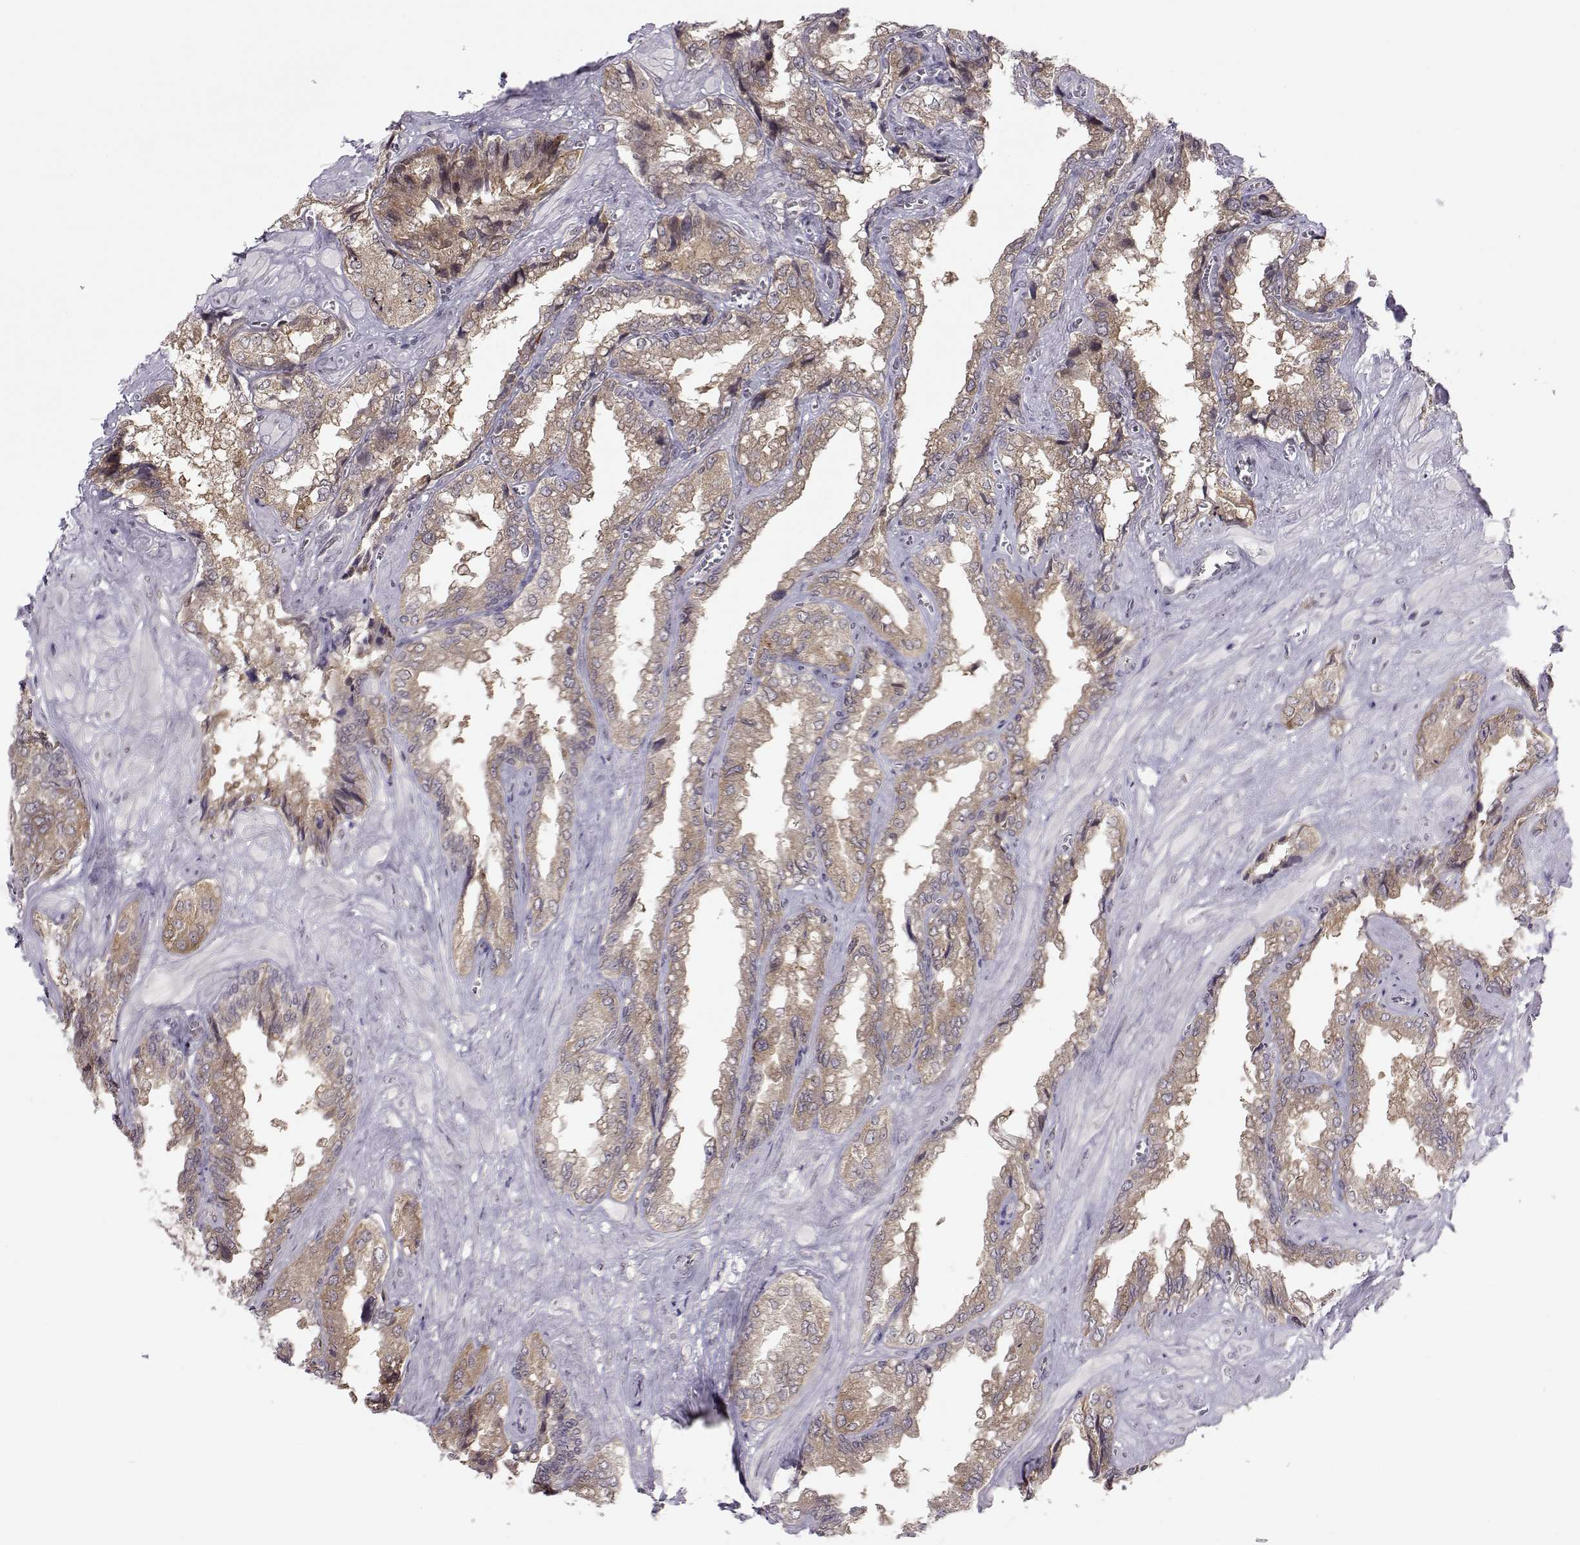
{"staining": {"intensity": "moderate", "quantity": ">75%", "location": "cytoplasmic/membranous"}, "tissue": "seminal vesicle", "cell_type": "Glandular cells", "image_type": "normal", "snomed": [{"axis": "morphology", "description": "Normal tissue, NOS"}, {"axis": "topography", "description": "Seminal veicle"}], "caption": "Brown immunohistochemical staining in unremarkable seminal vesicle exhibits moderate cytoplasmic/membranous staining in approximately >75% of glandular cells. (Brightfield microscopy of DAB IHC at high magnification).", "gene": "KIF13B", "patient": {"sex": "male", "age": 67}}